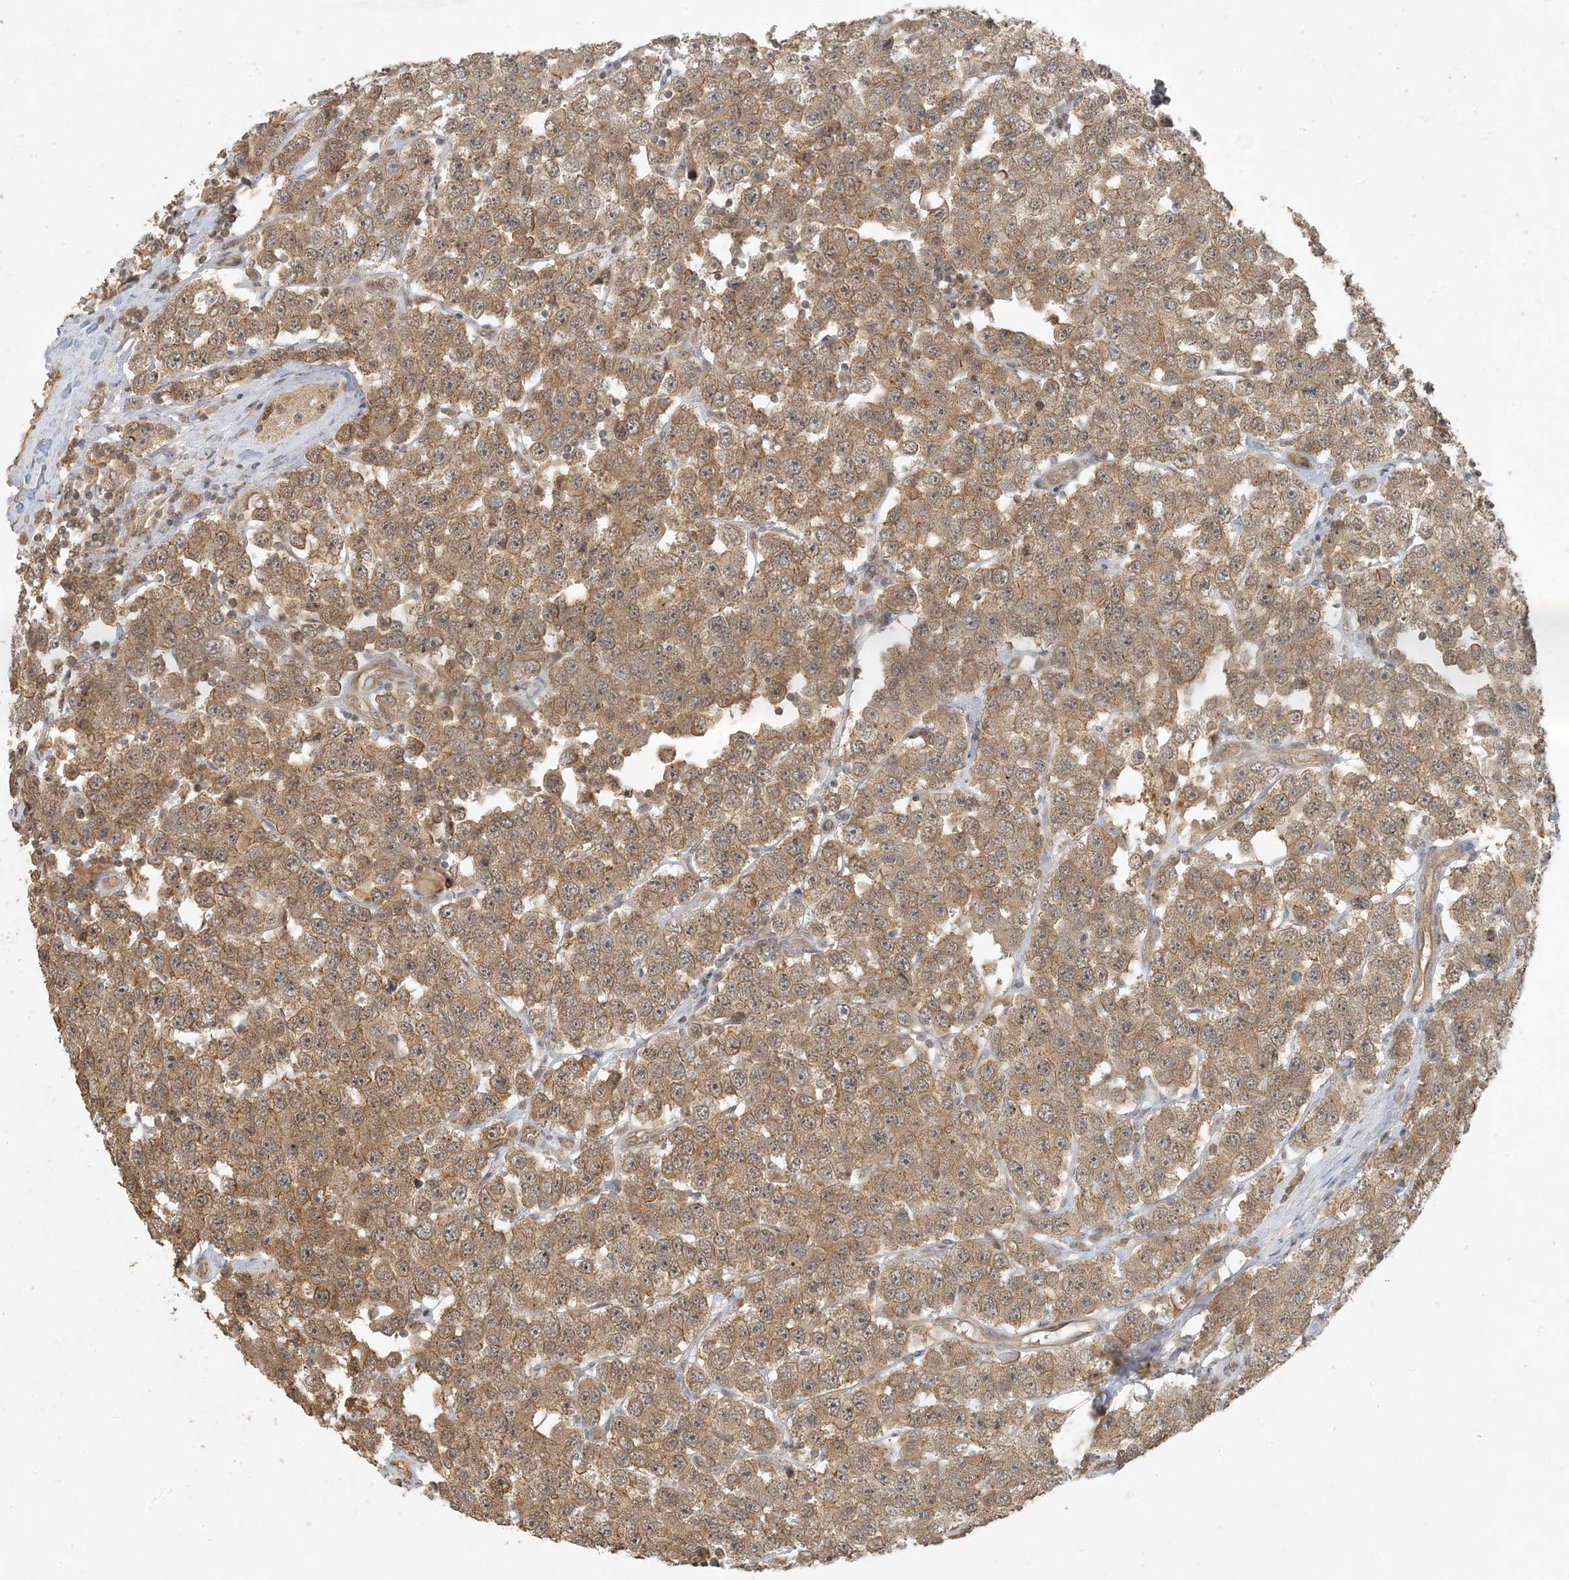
{"staining": {"intensity": "moderate", "quantity": ">75%", "location": "cytoplasmic/membranous"}, "tissue": "testis cancer", "cell_type": "Tumor cells", "image_type": "cancer", "snomed": [{"axis": "morphology", "description": "Seminoma, NOS"}, {"axis": "topography", "description": "Testis"}], "caption": "High-power microscopy captured an IHC histopathology image of testis seminoma, revealing moderate cytoplasmic/membranous staining in about >75% of tumor cells. (Stains: DAB in brown, nuclei in blue, Microscopy: brightfield microscopy at high magnification).", "gene": "AK9", "patient": {"sex": "male", "age": 28}}